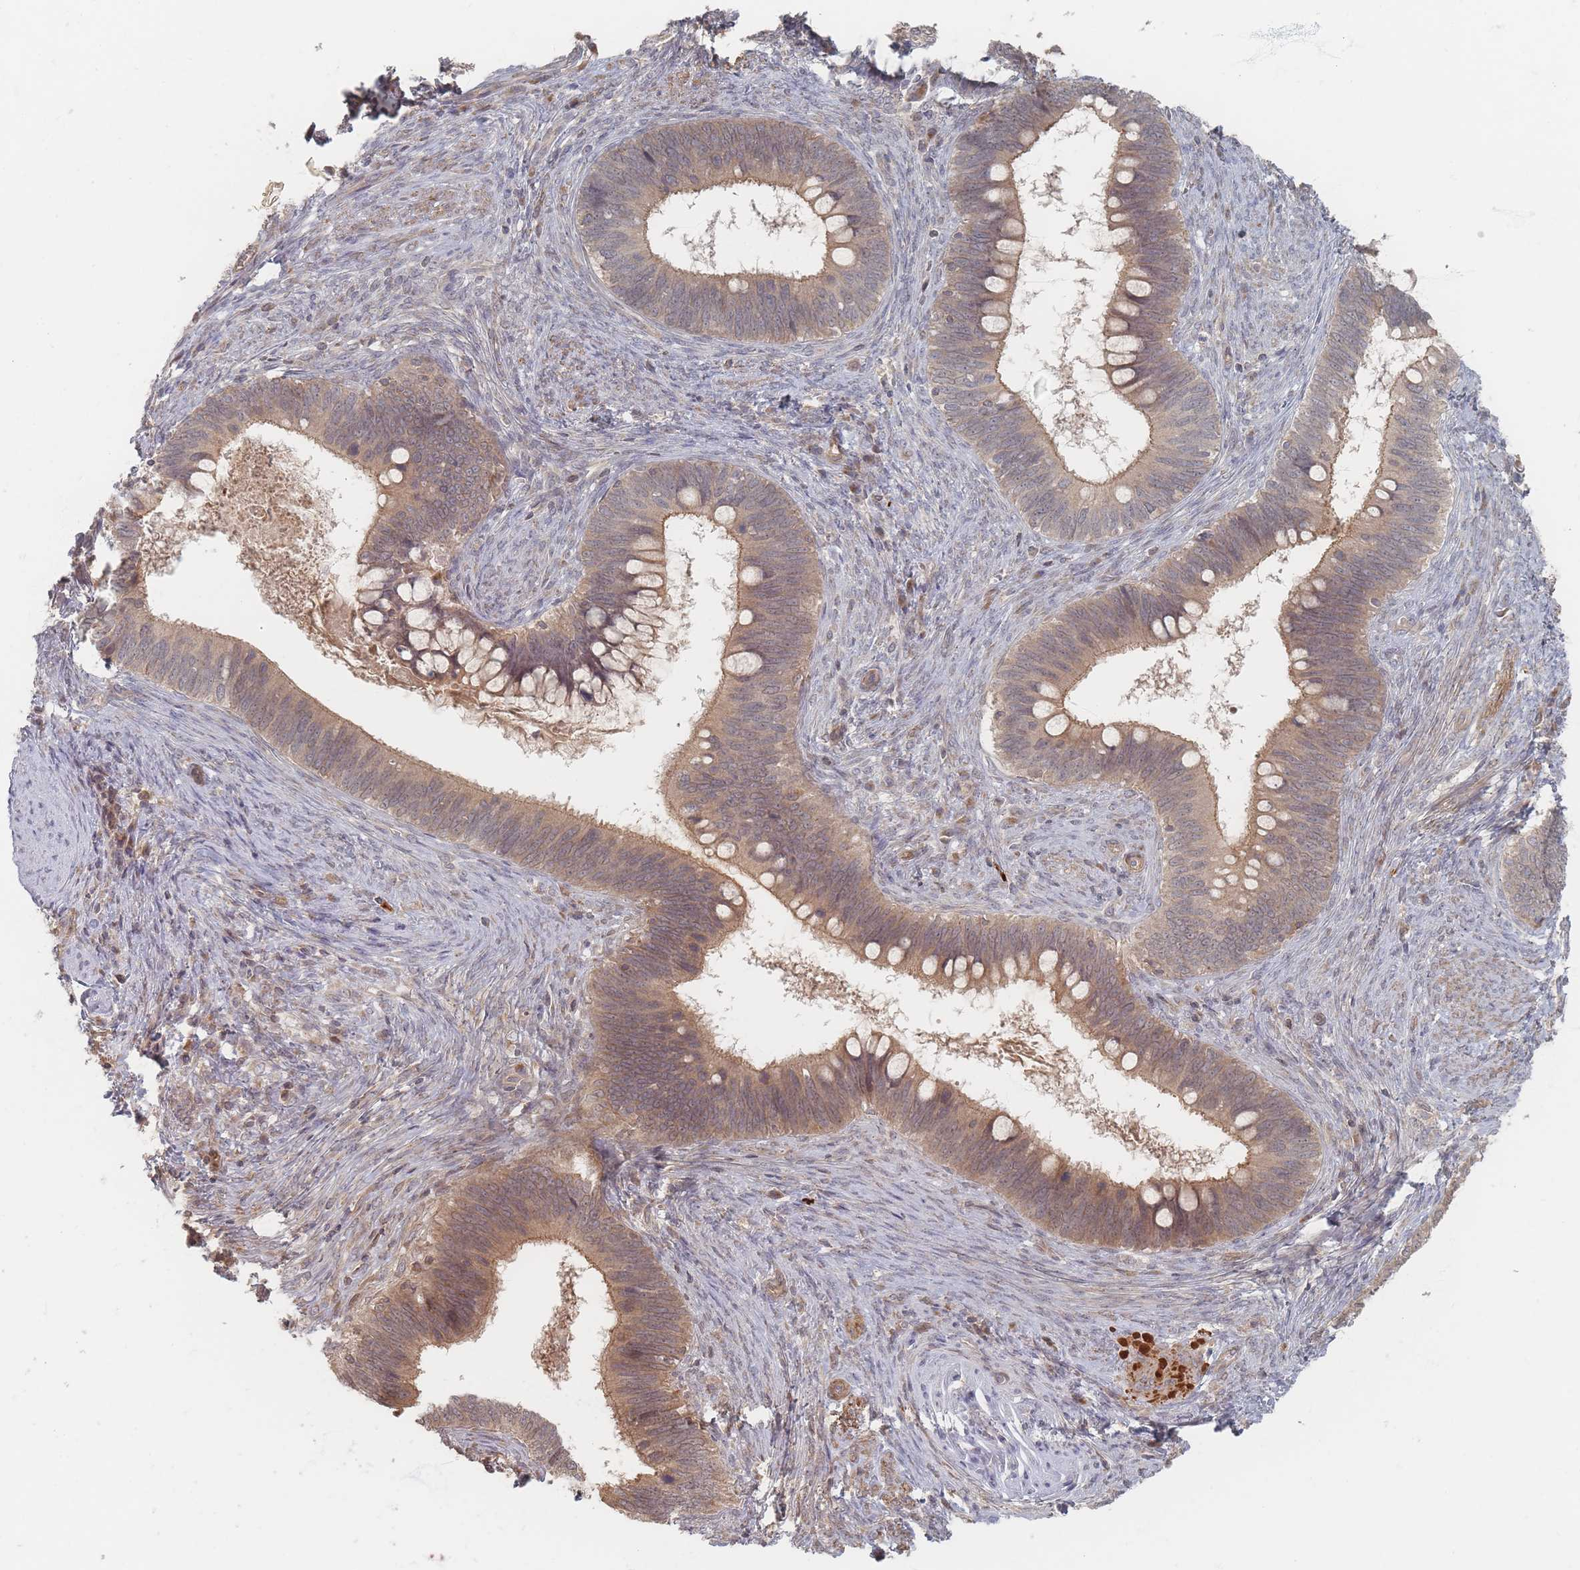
{"staining": {"intensity": "moderate", "quantity": ">75%", "location": "cytoplasmic/membranous"}, "tissue": "cervical cancer", "cell_type": "Tumor cells", "image_type": "cancer", "snomed": [{"axis": "morphology", "description": "Adenocarcinoma, NOS"}, {"axis": "topography", "description": "Cervix"}], "caption": "Immunohistochemical staining of cervical cancer reveals medium levels of moderate cytoplasmic/membranous positivity in approximately >75% of tumor cells.", "gene": "GLE1", "patient": {"sex": "female", "age": 42}}